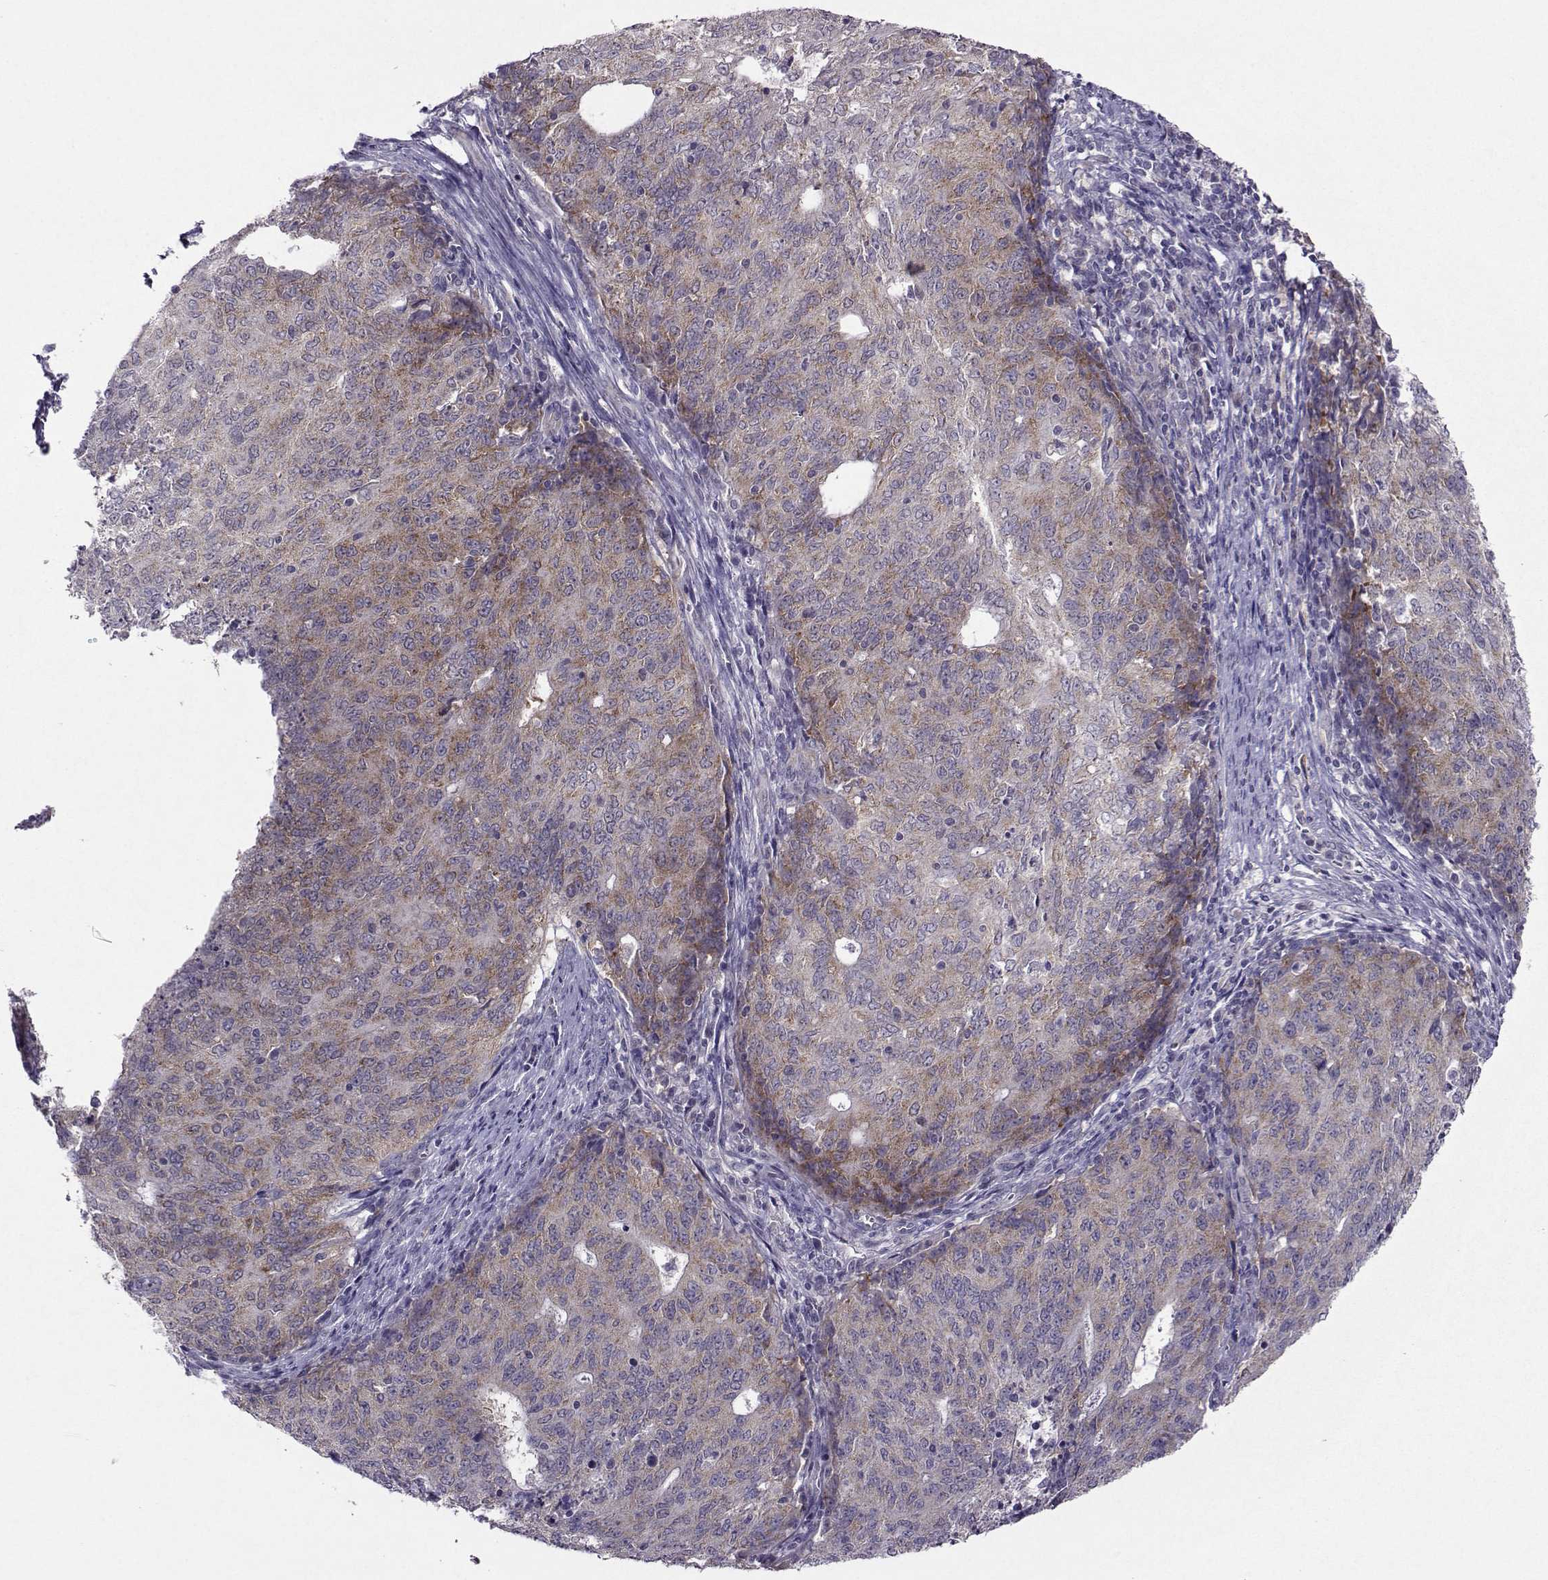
{"staining": {"intensity": "weak", "quantity": ">75%", "location": "cytoplasmic/membranous"}, "tissue": "endometrial cancer", "cell_type": "Tumor cells", "image_type": "cancer", "snomed": [{"axis": "morphology", "description": "Adenocarcinoma, NOS"}, {"axis": "topography", "description": "Endometrium"}], "caption": "IHC image of human adenocarcinoma (endometrial) stained for a protein (brown), which exhibits low levels of weak cytoplasmic/membranous positivity in approximately >75% of tumor cells.", "gene": "DDX20", "patient": {"sex": "female", "age": 82}}